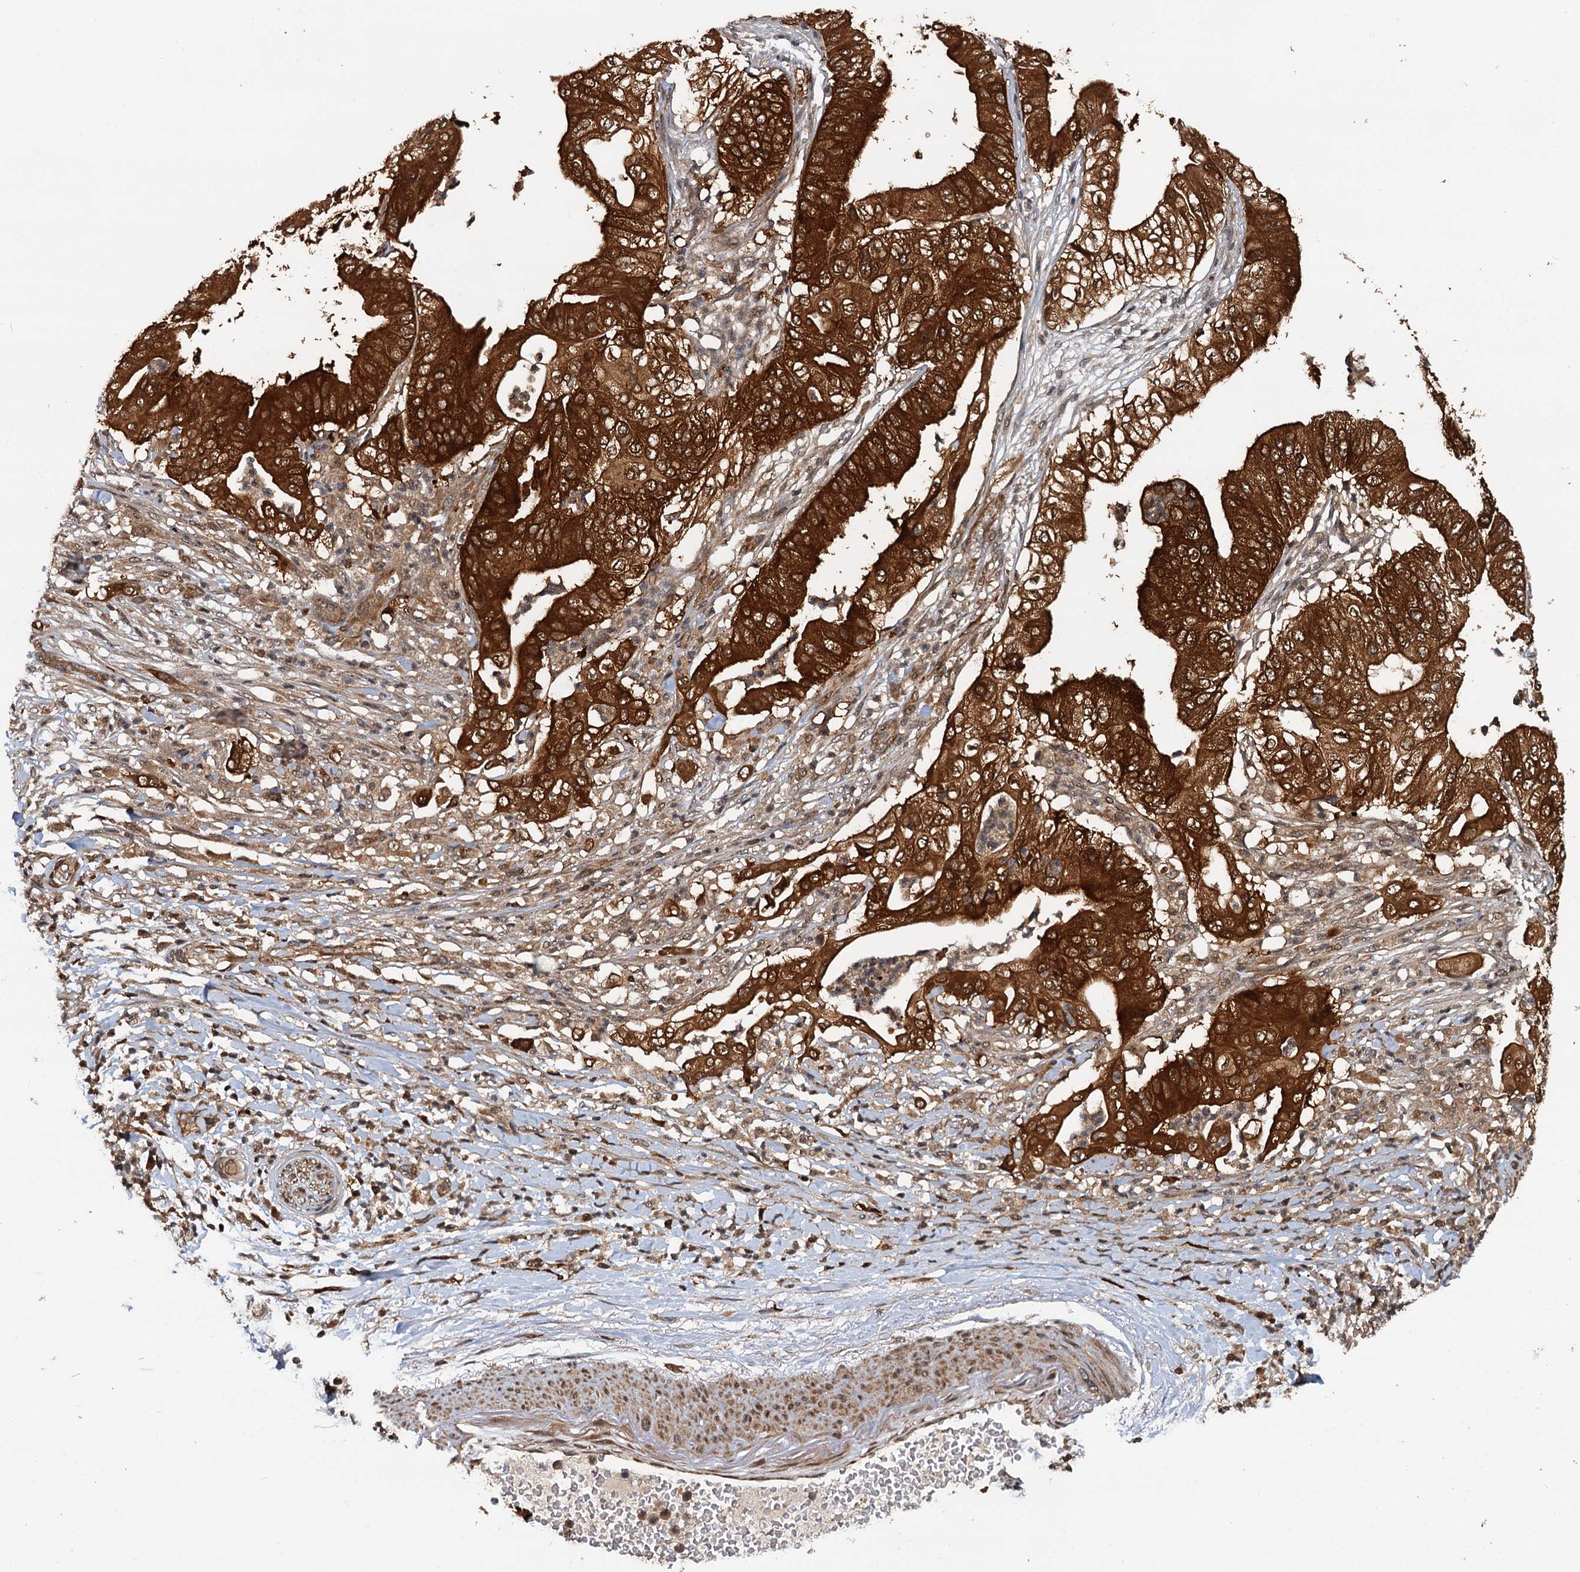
{"staining": {"intensity": "strong", "quantity": ">75%", "location": "cytoplasmic/membranous,nuclear"}, "tissue": "pancreatic cancer", "cell_type": "Tumor cells", "image_type": "cancer", "snomed": [{"axis": "morphology", "description": "Adenocarcinoma, NOS"}, {"axis": "topography", "description": "Pancreas"}], "caption": "A brown stain shows strong cytoplasmic/membranous and nuclear positivity of a protein in adenocarcinoma (pancreatic) tumor cells.", "gene": "STUB1", "patient": {"sex": "female", "age": 77}}